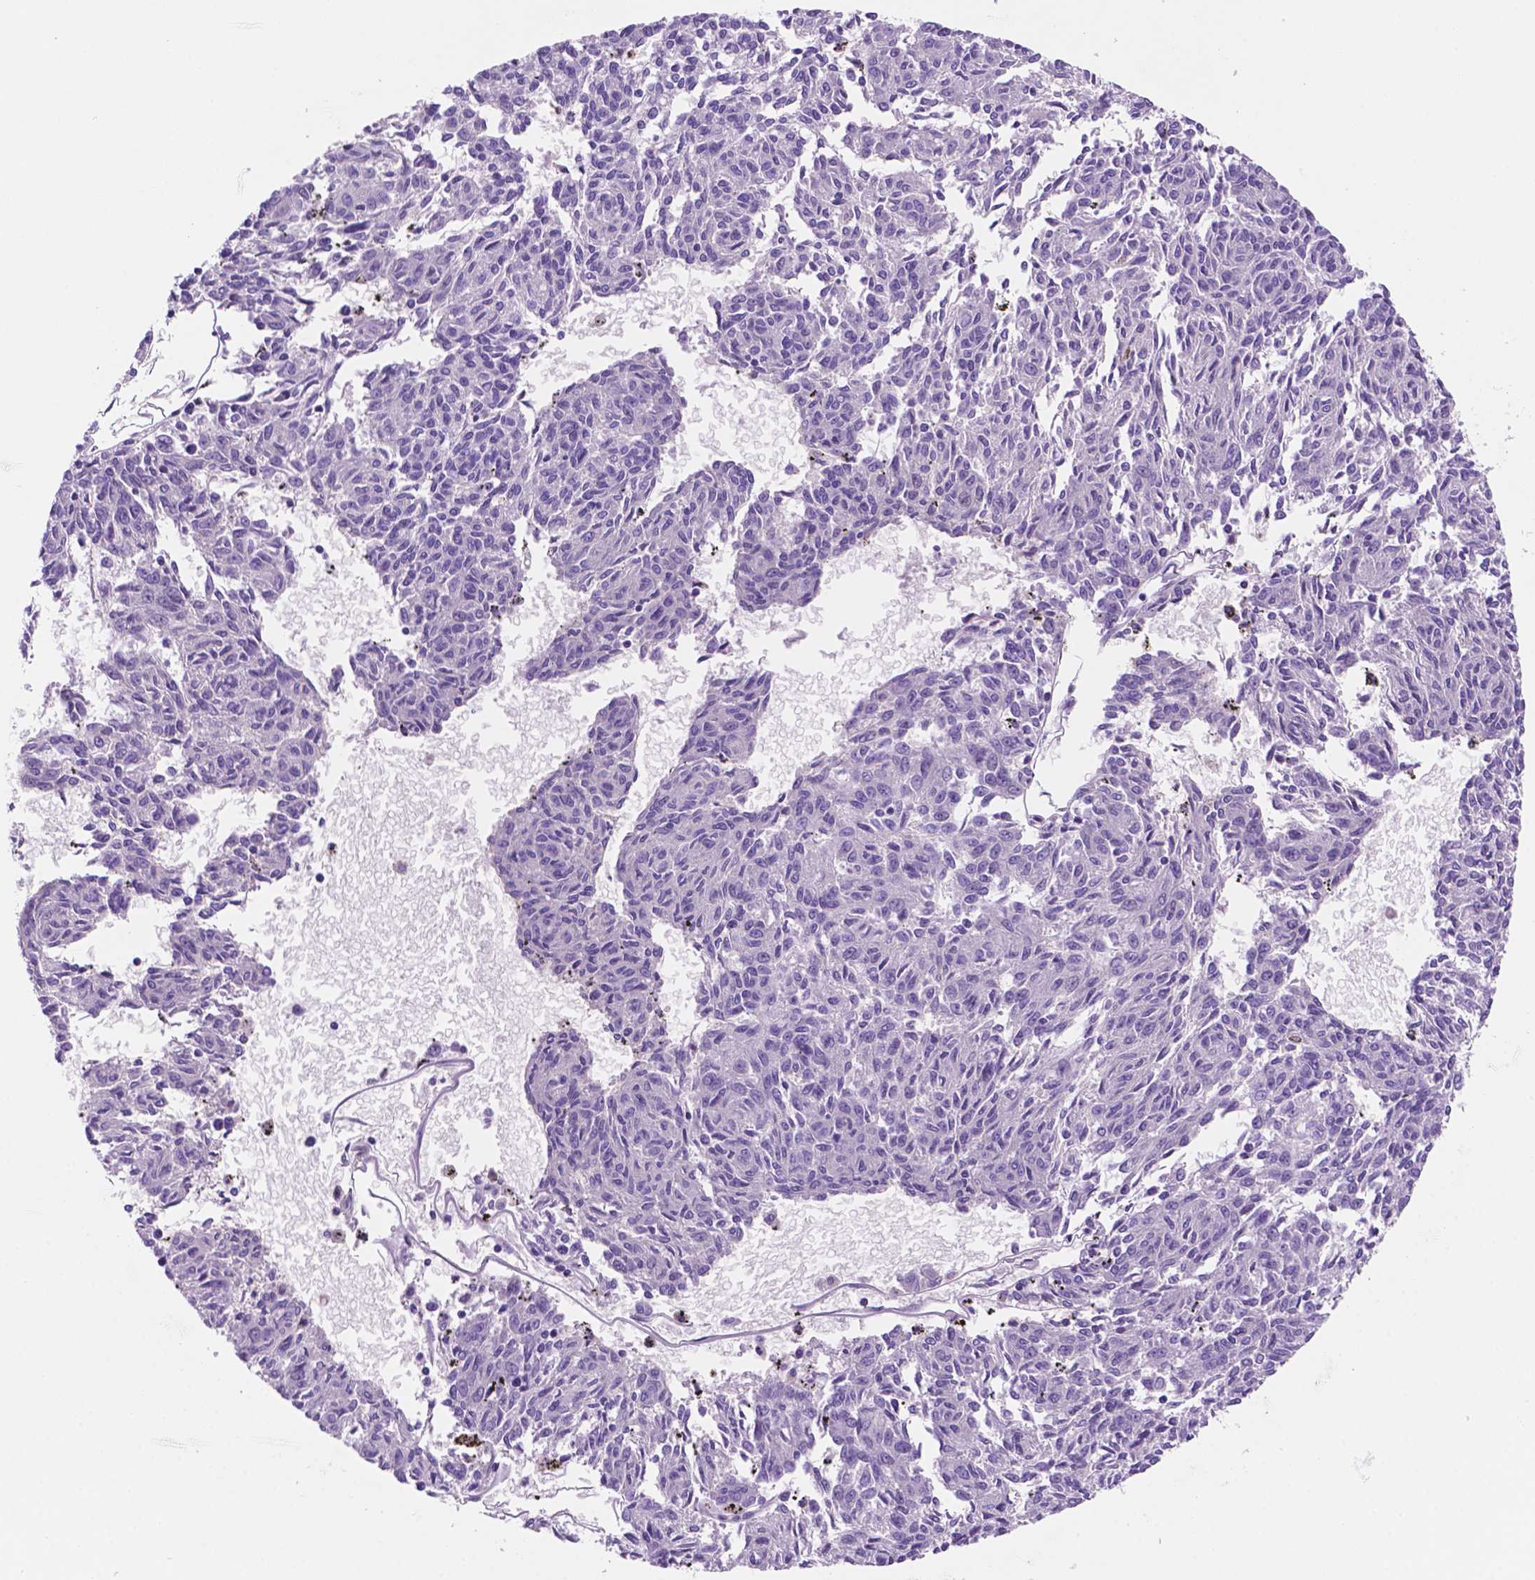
{"staining": {"intensity": "negative", "quantity": "none", "location": "none"}, "tissue": "melanoma", "cell_type": "Tumor cells", "image_type": "cancer", "snomed": [{"axis": "morphology", "description": "Malignant melanoma, NOS"}, {"axis": "topography", "description": "Skin"}], "caption": "A photomicrograph of melanoma stained for a protein reveals no brown staining in tumor cells.", "gene": "FOXB2", "patient": {"sex": "female", "age": 72}}